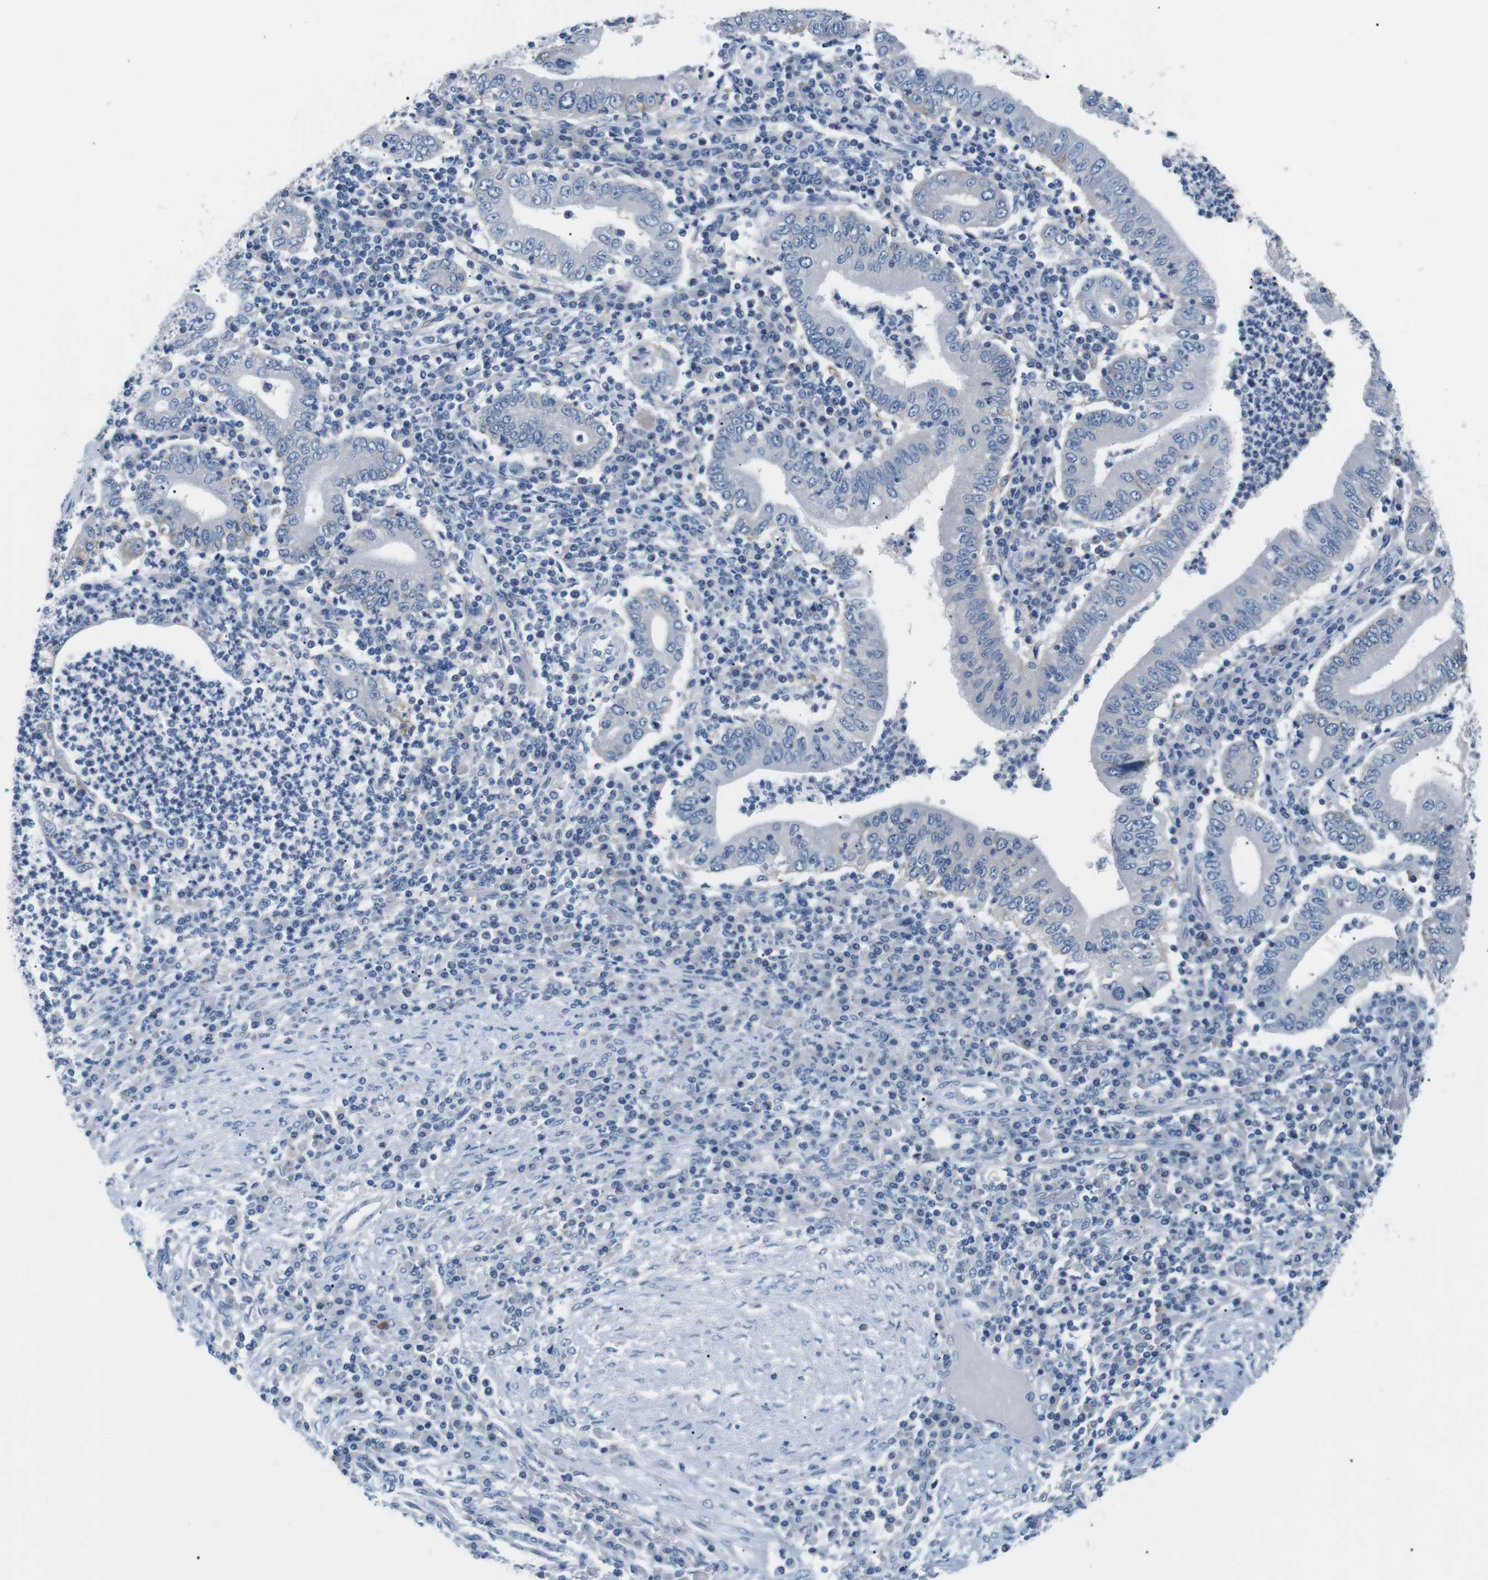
{"staining": {"intensity": "negative", "quantity": "none", "location": "none"}, "tissue": "stomach cancer", "cell_type": "Tumor cells", "image_type": "cancer", "snomed": [{"axis": "morphology", "description": "Normal tissue, NOS"}, {"axis": "morphology", "description": "Adenocarcinoma, NOS"}, {"axis": "topography", "description": "Esophagus"}, {"axis": "topography", "description": "Stomach, upper"}, {"axis": "topography", "description": "Peripheral nerve tissue"}], "caption": "Immunohistochemical staining of human stomach cancer shows no significant expression in tumor cells. (Brightfield microscopy of DAB immunohistochemistry (IHC) at high magnification).", "gene": "FCGRT", "patient": {"sex": "male", "age": 62}}